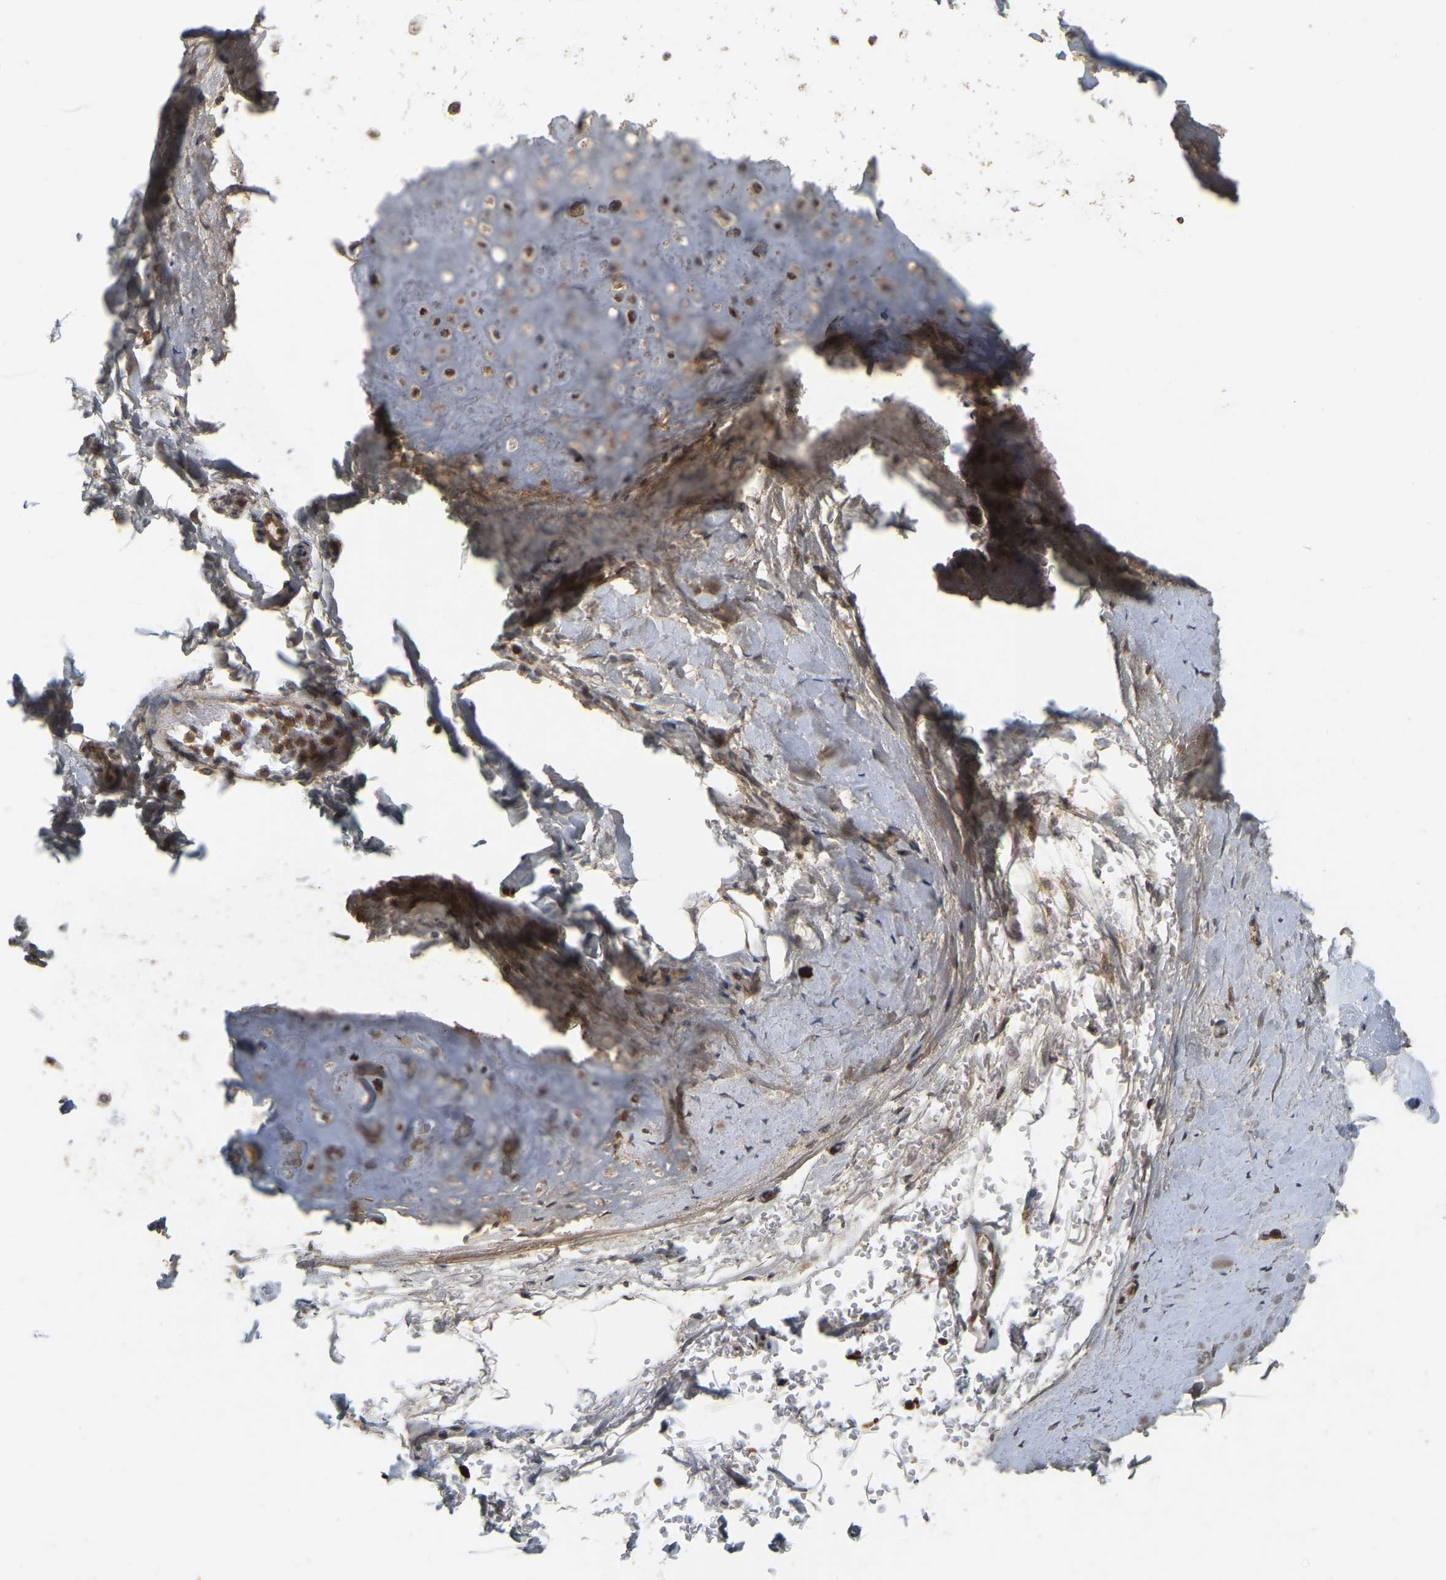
{"staining": {"intensity": "moderate", "quantity": ">75%", "location": "cytoplasmic/membranous,nuclear"}, "tissue": "adipose tissue", "cell_type": "Adipocytes", "image_type": "normal", "snomed": [{"axis": "morphology", "description": "Normal tissue, NOS"}, {"axis": "topography", "description": "Cartilage tissue"}, {"axis": "topography", "description": "Lung"}], "caption": "Protein expression analysis of normal human adipose tissue reveals moderate cytoplasmic/membranous,nuclear positivity in about >75% of adipocytes. Using DAB (3,3'-diaminobenzidine) (brown) and hematoxylin (blue) stains, captured at high magnification using brightfield microscopy.", "gene": "BRF2", "patient": {"sex": "female", "age": 77}}